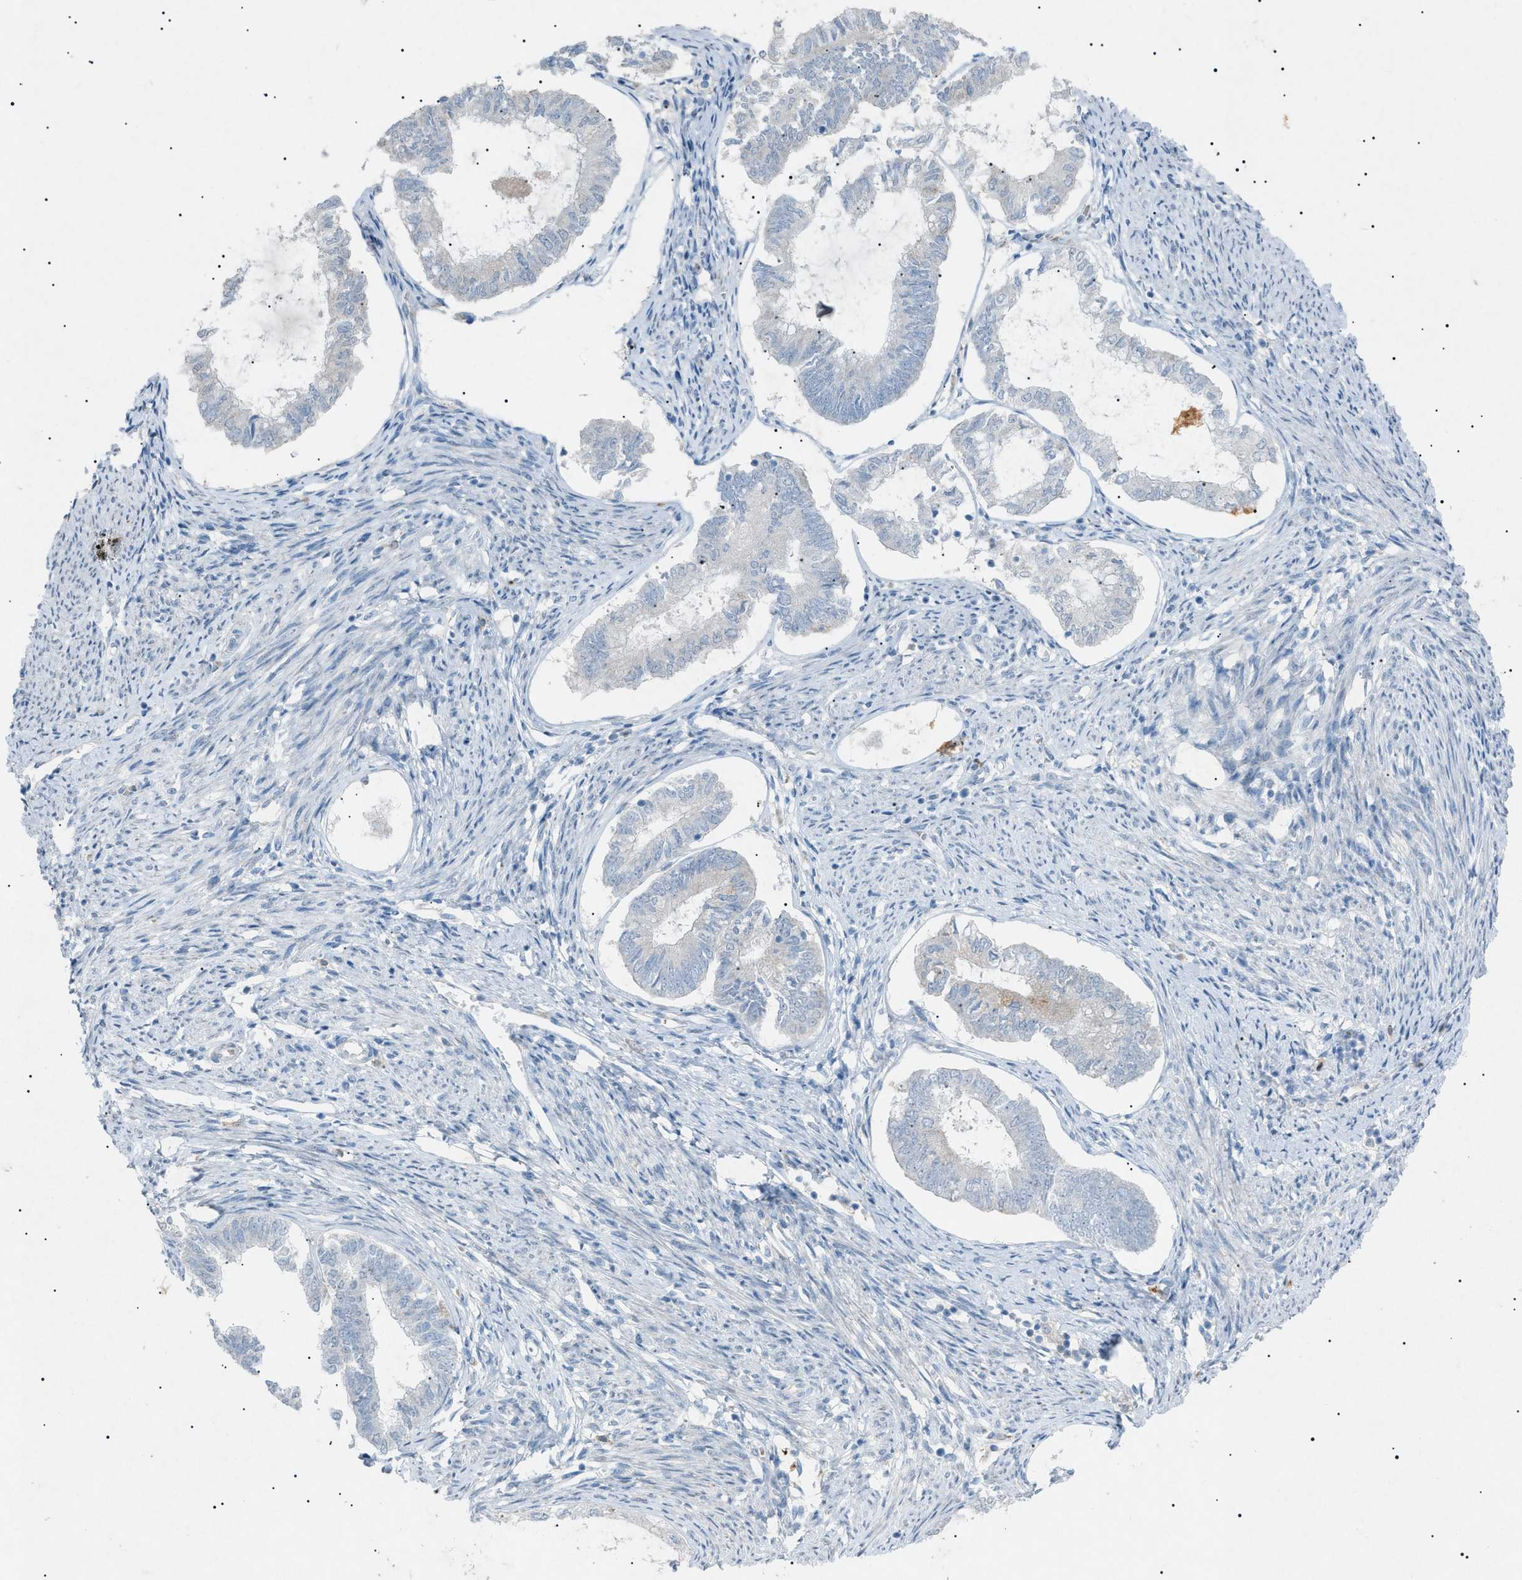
{"staining": {"intensity": "negative", "quantity": "none", "location": "none"}, "tissue": "endometrial cancer", "cell_type": "Tumor cells", "image_type": "cancer", "snomed": [{"axis": "morphology", "description": "Adenocarcinoma, NOS"}, {"axis": "topography", "description": "Endometrium"}], "caption": "This is a photomicrograph of IHC staining of endometrial cancer, which shows no expression in tumor cells.", "gene": "BTK", "patient": {"sex": "female", "age": 86}}